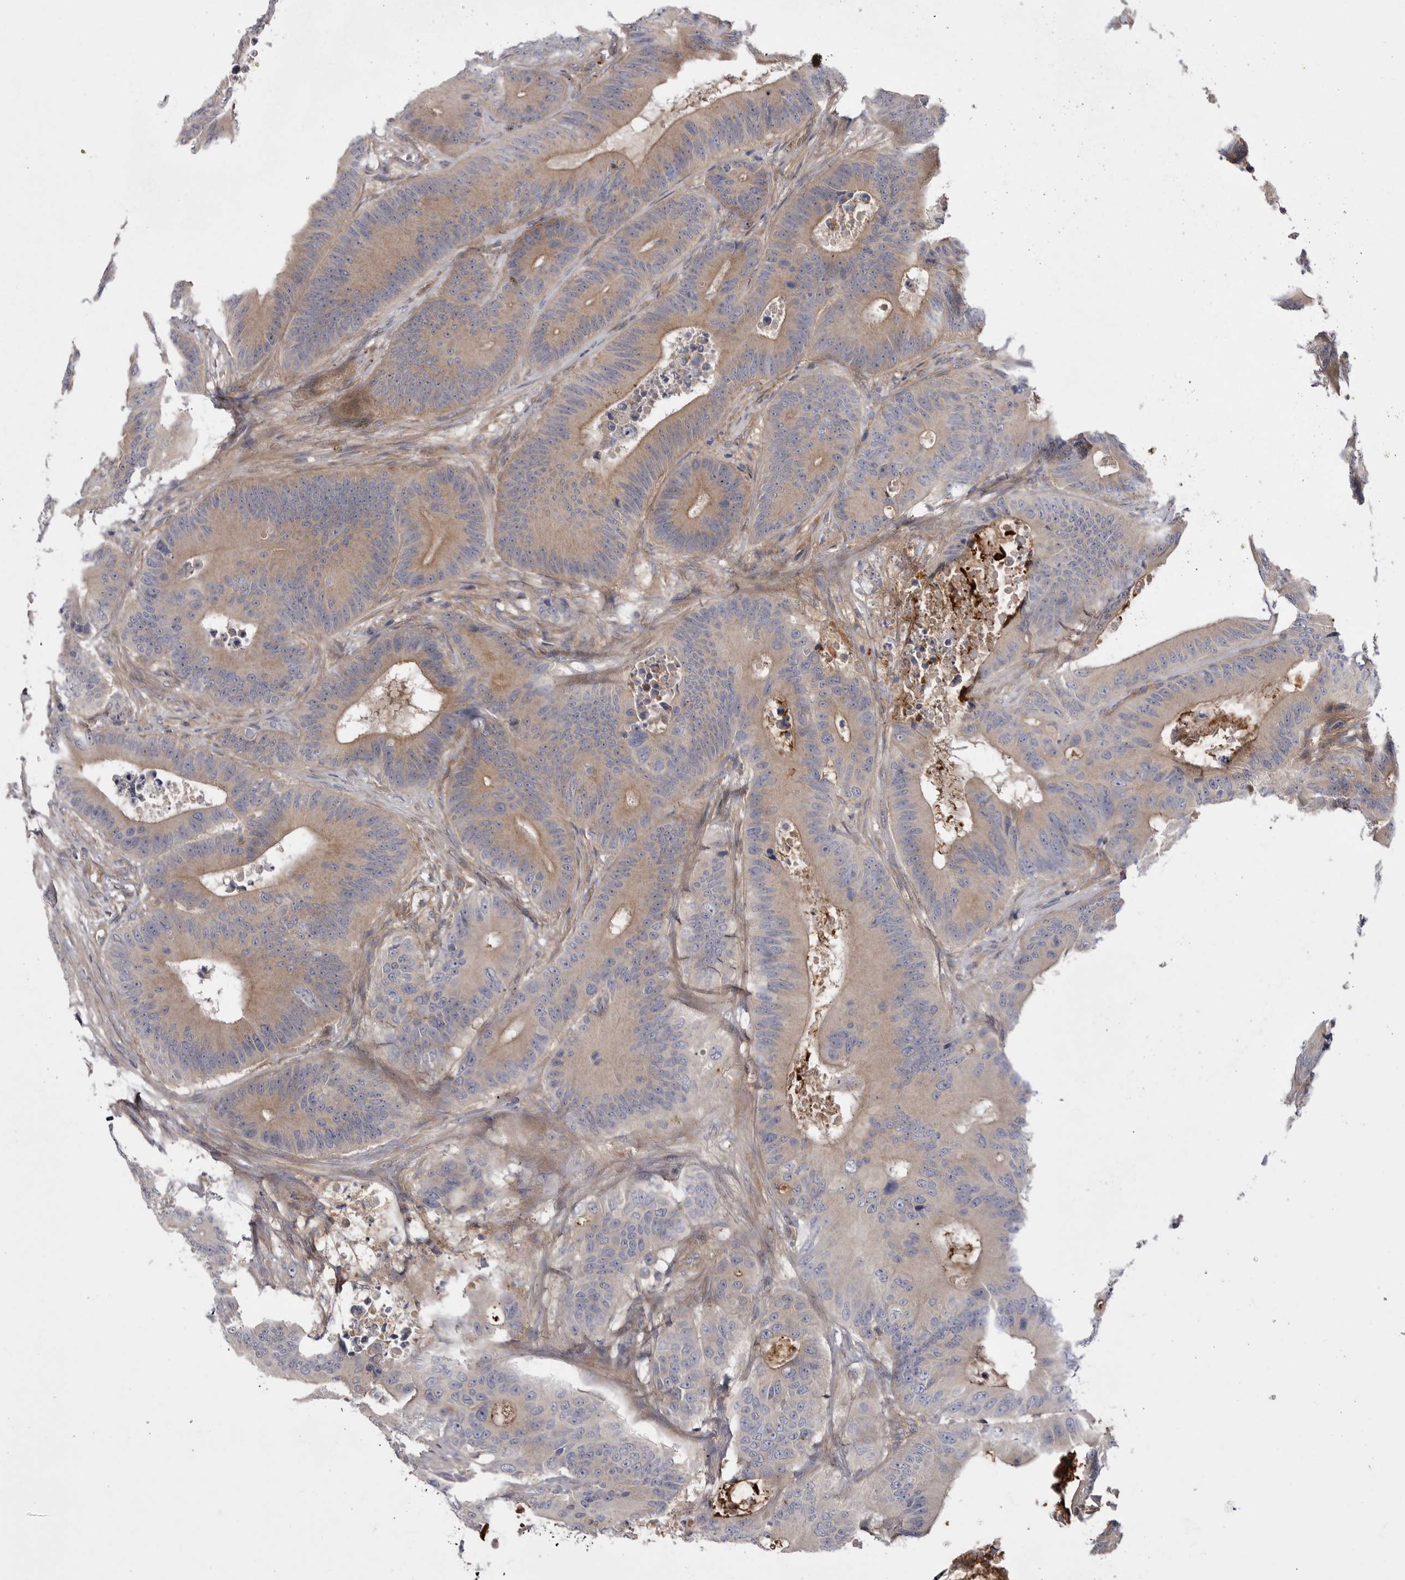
{"staining": {"intensity": "moderate", "quantity": "25%-75%", "location": "cytoplasmic/membranous"}, "tissue": "colorectal cancer", "cell_type": "Tumor cells", "image_type": "cancer", "snomed": [{"axis": "morphology", "description": "Adenocarcinoma, NOS"}, {"axis": "topography", "description": "Colon"}], "caption": "Adenocarcinoma (colorectal) was stained to show a protein in brown. There is medium levels of moderate cytoplasmic/membranous expression in about 25%-75% of tumor cells.", "gene": "OSBPL9", "patient": {"sex": "male", "age": 83}}